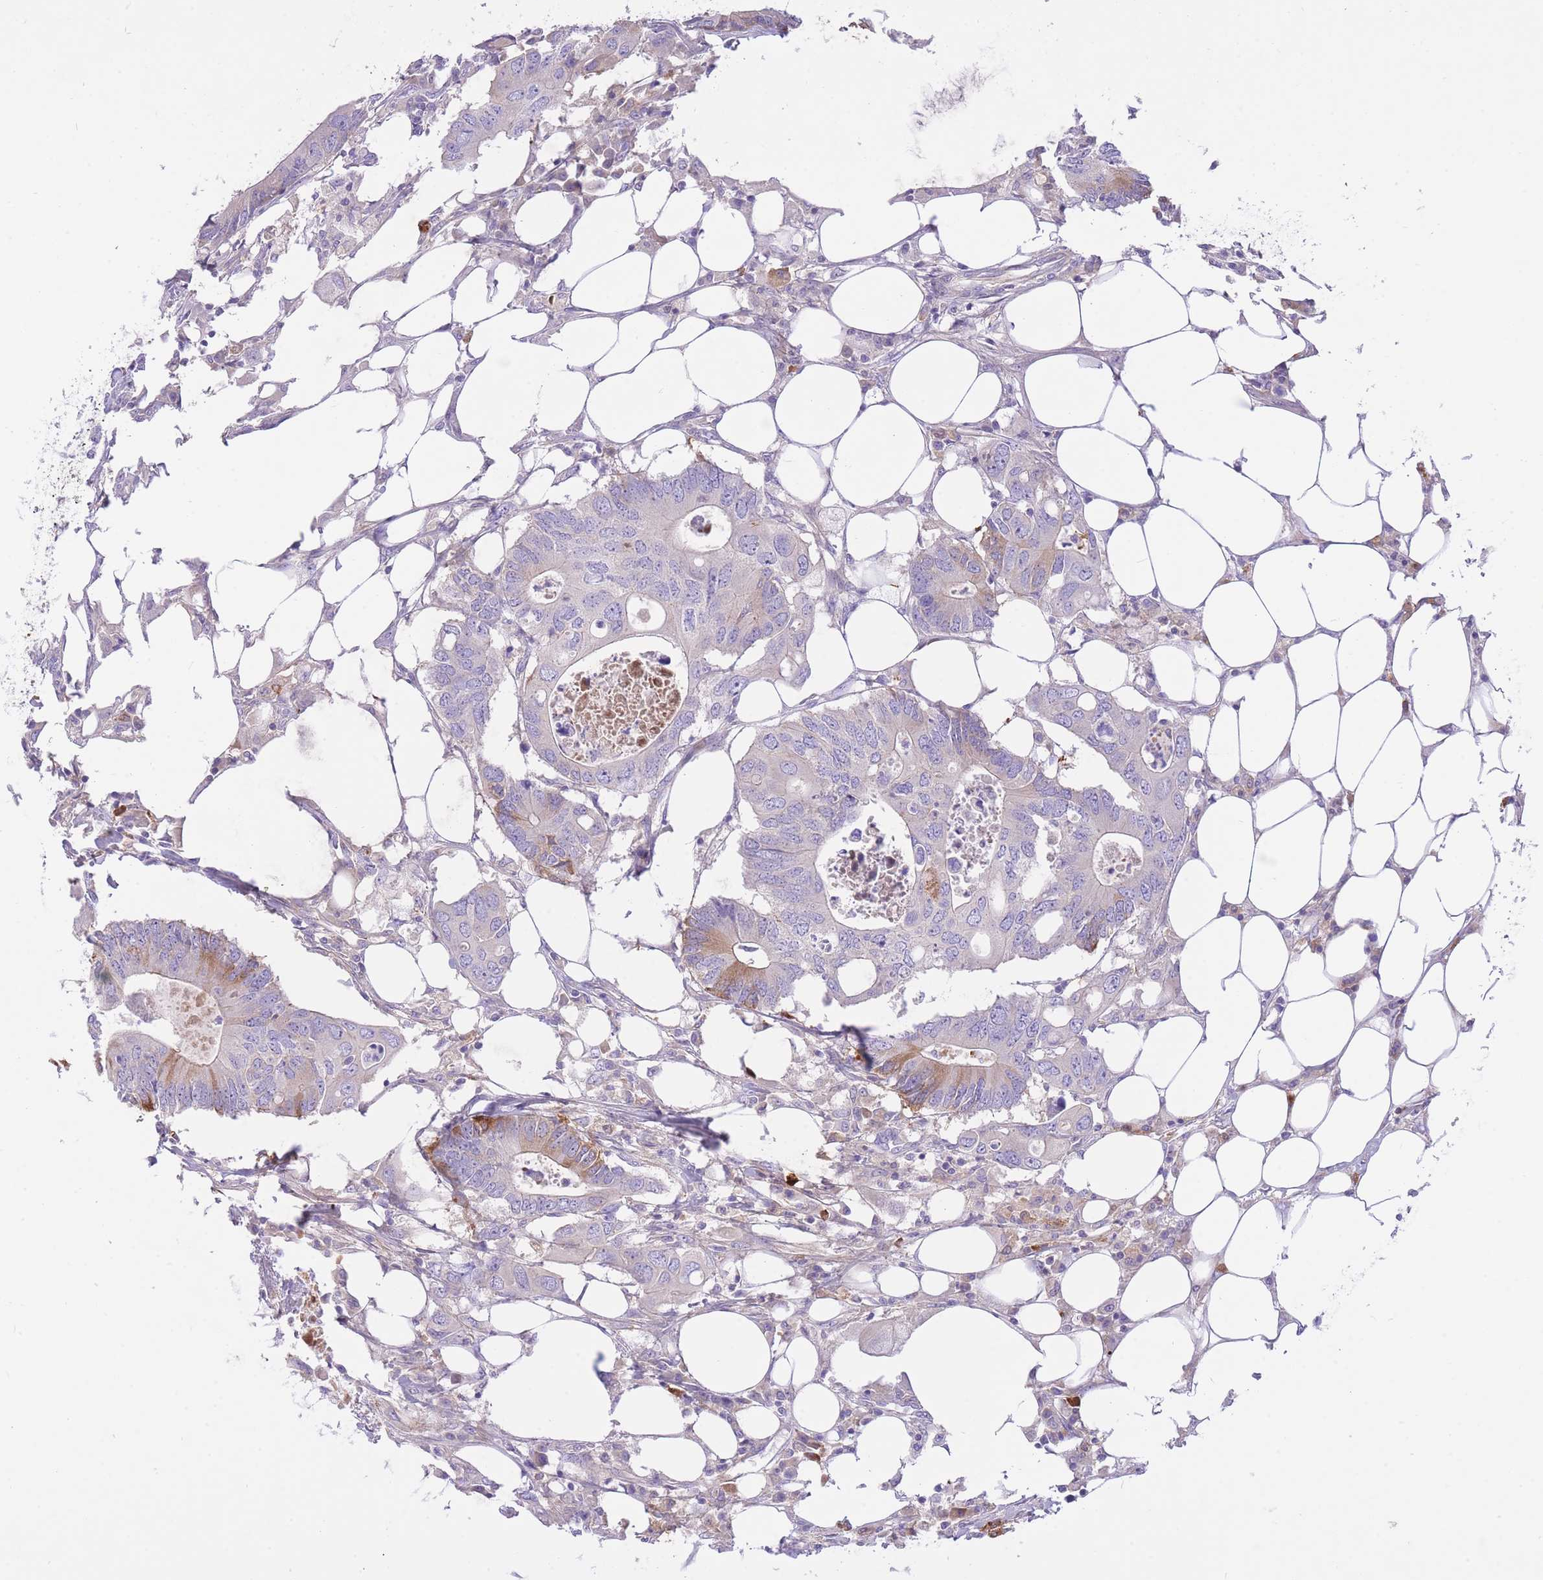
{"staining": {"intensity": "weak", "quantity": "<25%", "location": "cytoplasmic/membranous"}, "tissue": "colorectal cancer", "cell_type": "Tumor cells", "image_type": "cancer", "snomed": [{"axis": "morphology", "description": "Adenocarcinoma, NOS"}, {"axis": "topography", "description": "Colon"}], "caption": "IHC micrograph of neoplastic tissue: human adenocarcinoma (colorectal) stained with DAB reveals no significant protein positivity in tumor cells.", "gene": "HRG", "patient": {"sex": "male", "age": 71}}